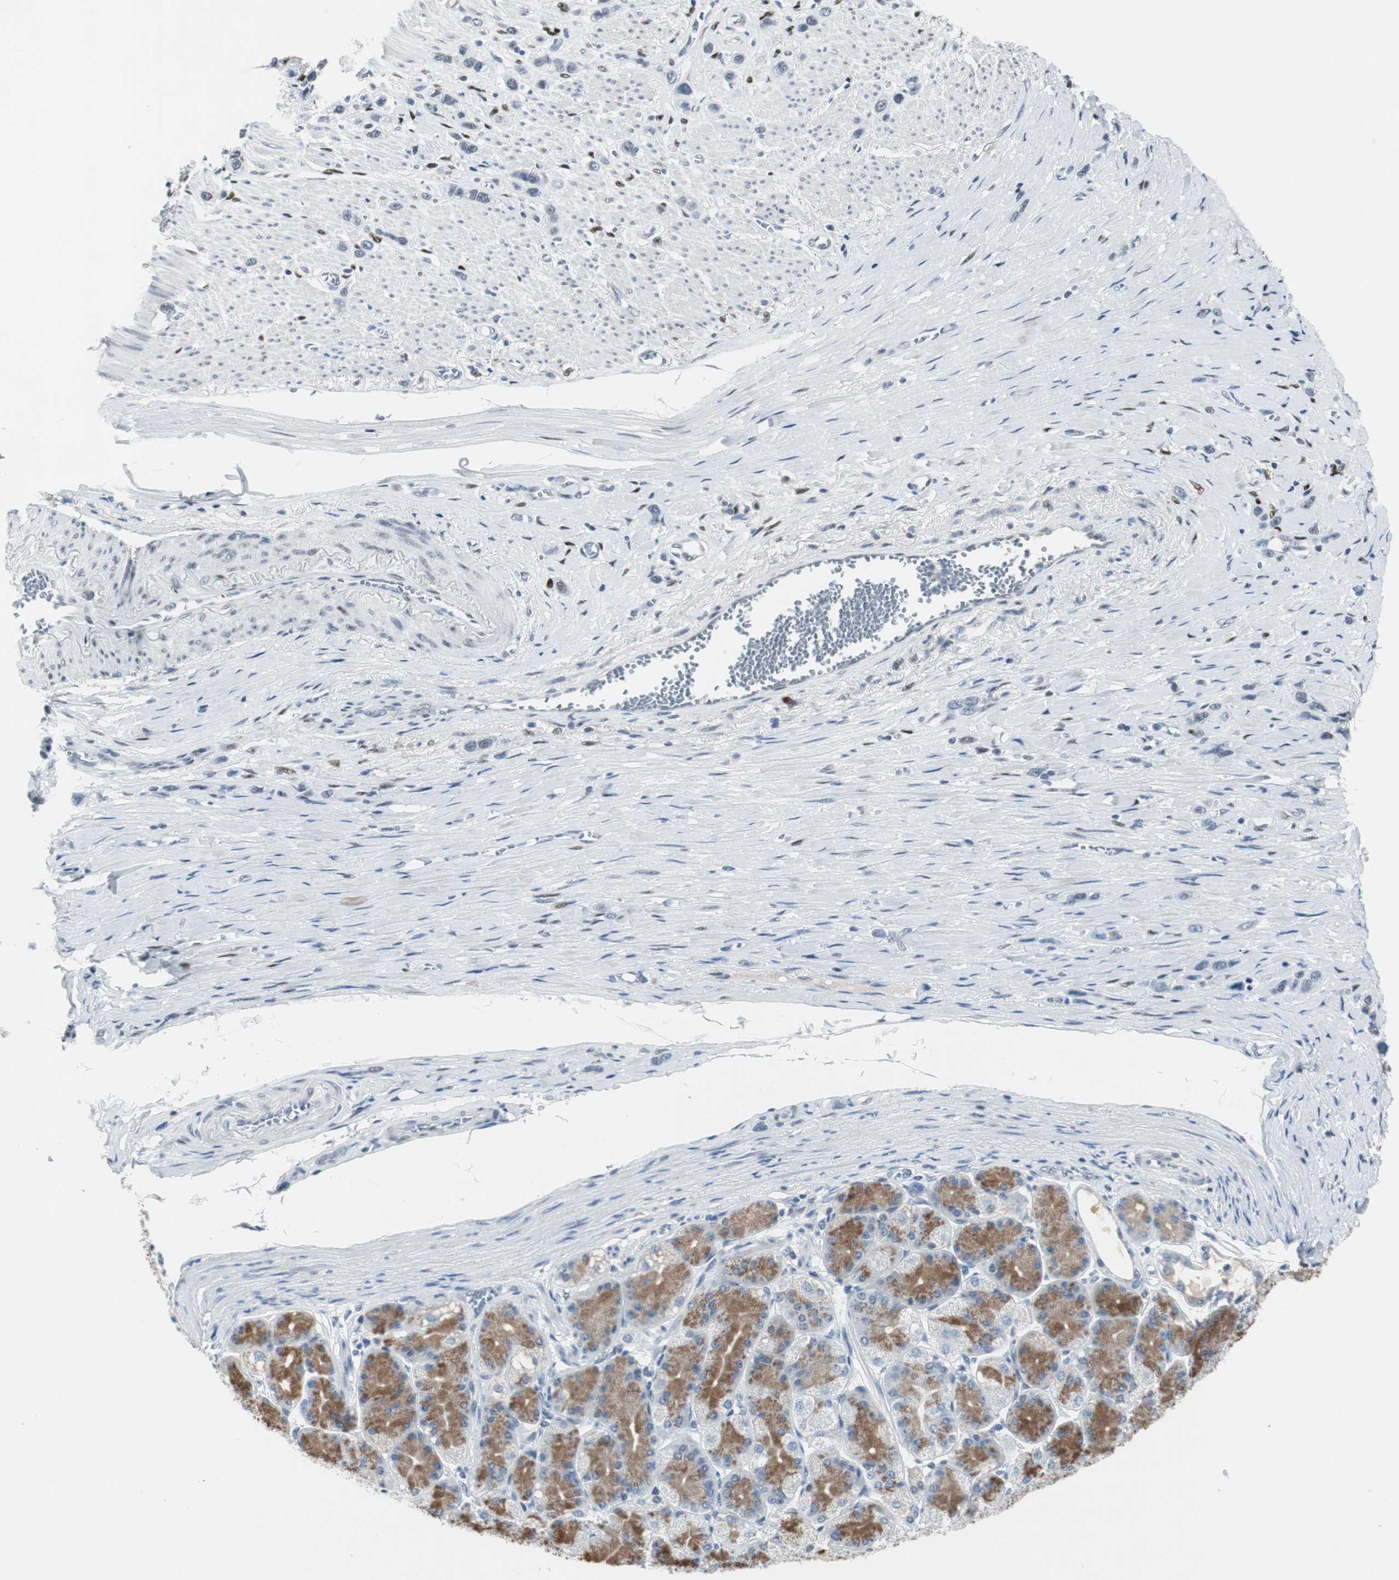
{"staining": {"intensity": "negative", "quantity": "none", "location": "none"}, "tissue": "stomach cancer", "cell_type": "Tumor cells", "image_type": "cancer", "snomed": [{"axis": "morphology", "description": "Normal tissue, NOS"}, {"axis": "morphology", "description": "Adenocarcinoma, NOS"}, {"axis": "morphology", "description": "Adenocarcinoma, High grade"}, {"axis": "topography", "description": "Stomach, upper"}, {"axis": "topography", "description": "Stomach"}], "caption": "Tumor cells show no significant staining in stomach cancer. The staining is performed using DAB (3,3'-diaminobenzidine) brown chromogen with nuclei counter-stained in using hematoxylin.", "gene": "ELK1", "patient": {"sex": "female", "age": 65}}